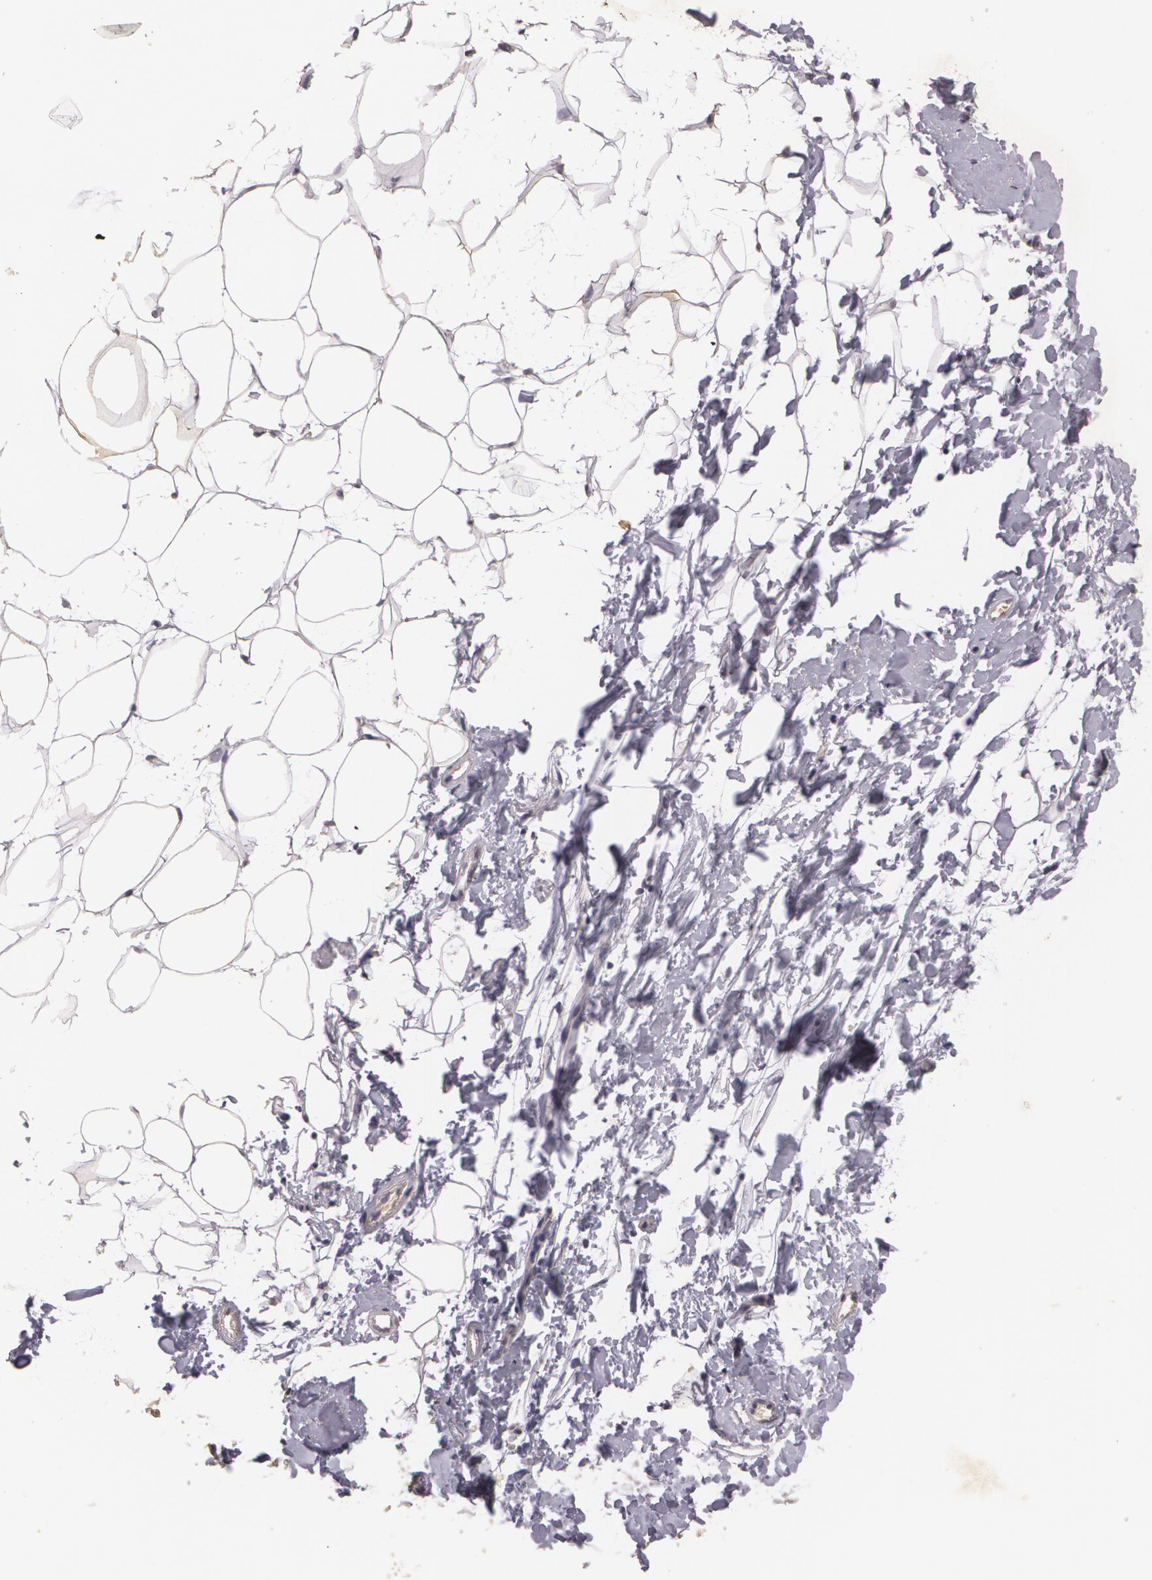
{"staining": {"intensity": "negative", "quantity": "none", "location": "none"}, "tissue": "adipose tissue", "cell_type": "Adipocytes", "image_type": "normal", "snomed": [{"axis": "morphology", "description": "Normal tissue, NOS"}, {"axis": "morphology", "description": "Fibrosis, NOS"}, {"axis": "topography", "description": "Breast"}], "caption": "This is an IHC histopathology image of benign adipose tissue. There is no positivity in adipocytes.", "gene": "KCNA4", "patient": {"sex": "female", "age": 24}}